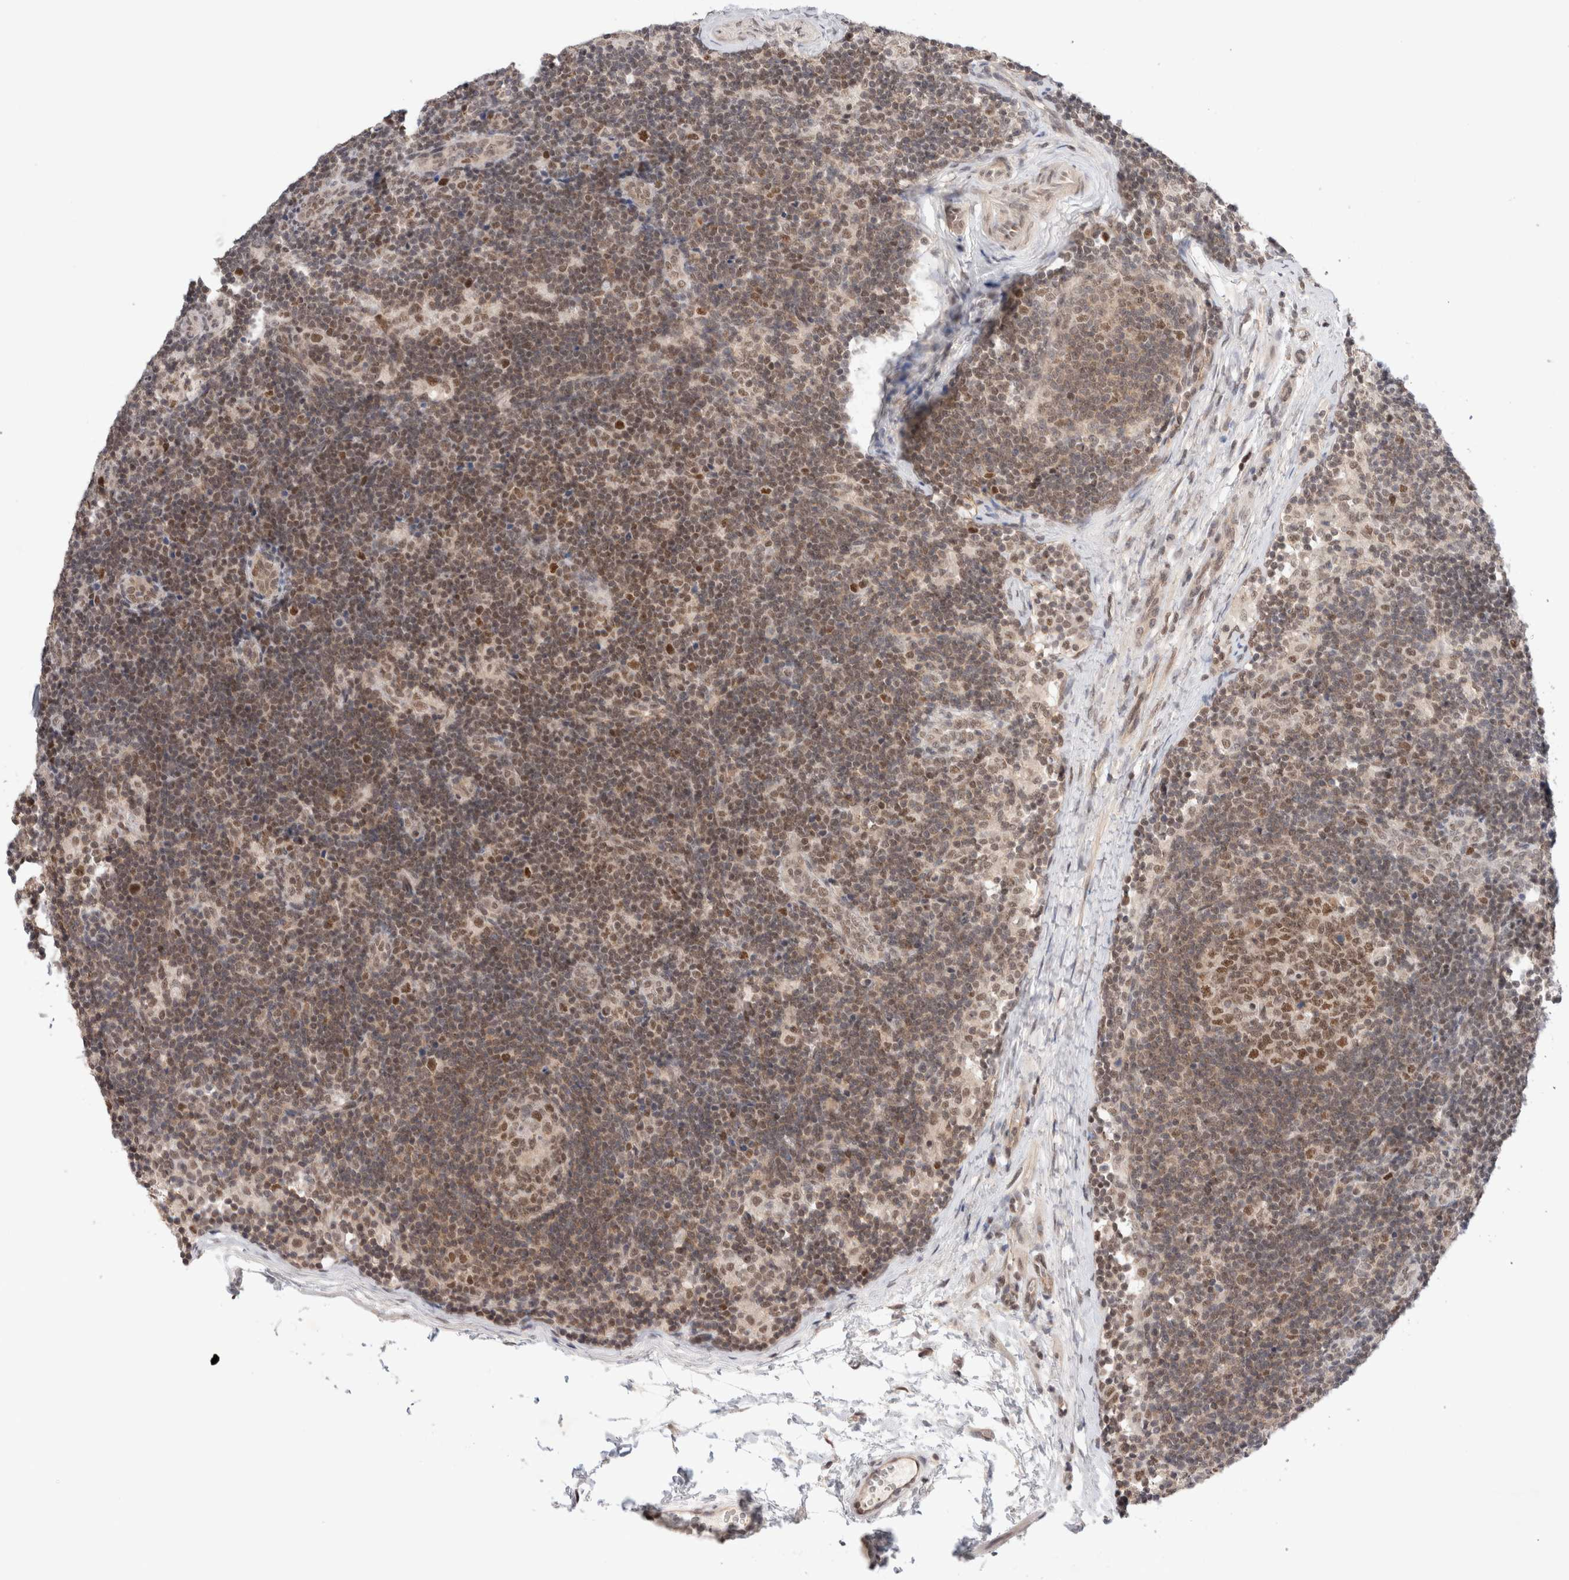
{"staining": {"intensity": "moderate", "quantity": ">75%", "location": "nuclear"}, "tissue": "lymph node", "cell_type": "Germinal center cells", "image_type": "normal", "snomed": [{"axis": "morphology", "description": "Normal tissue, NOS"}, {"axis": "topography", "description": "Lymph node"}], "caption": "The image displays immunohistochemical staining of benign lymph node. There is moderate nuclear staining is seen in approximately >75% of germinal center cells. (DAB IHC with brightfield microscopy, high magnification).", "gene": "GATAD2A", "patient": {"sex": "female", "age": 22}}